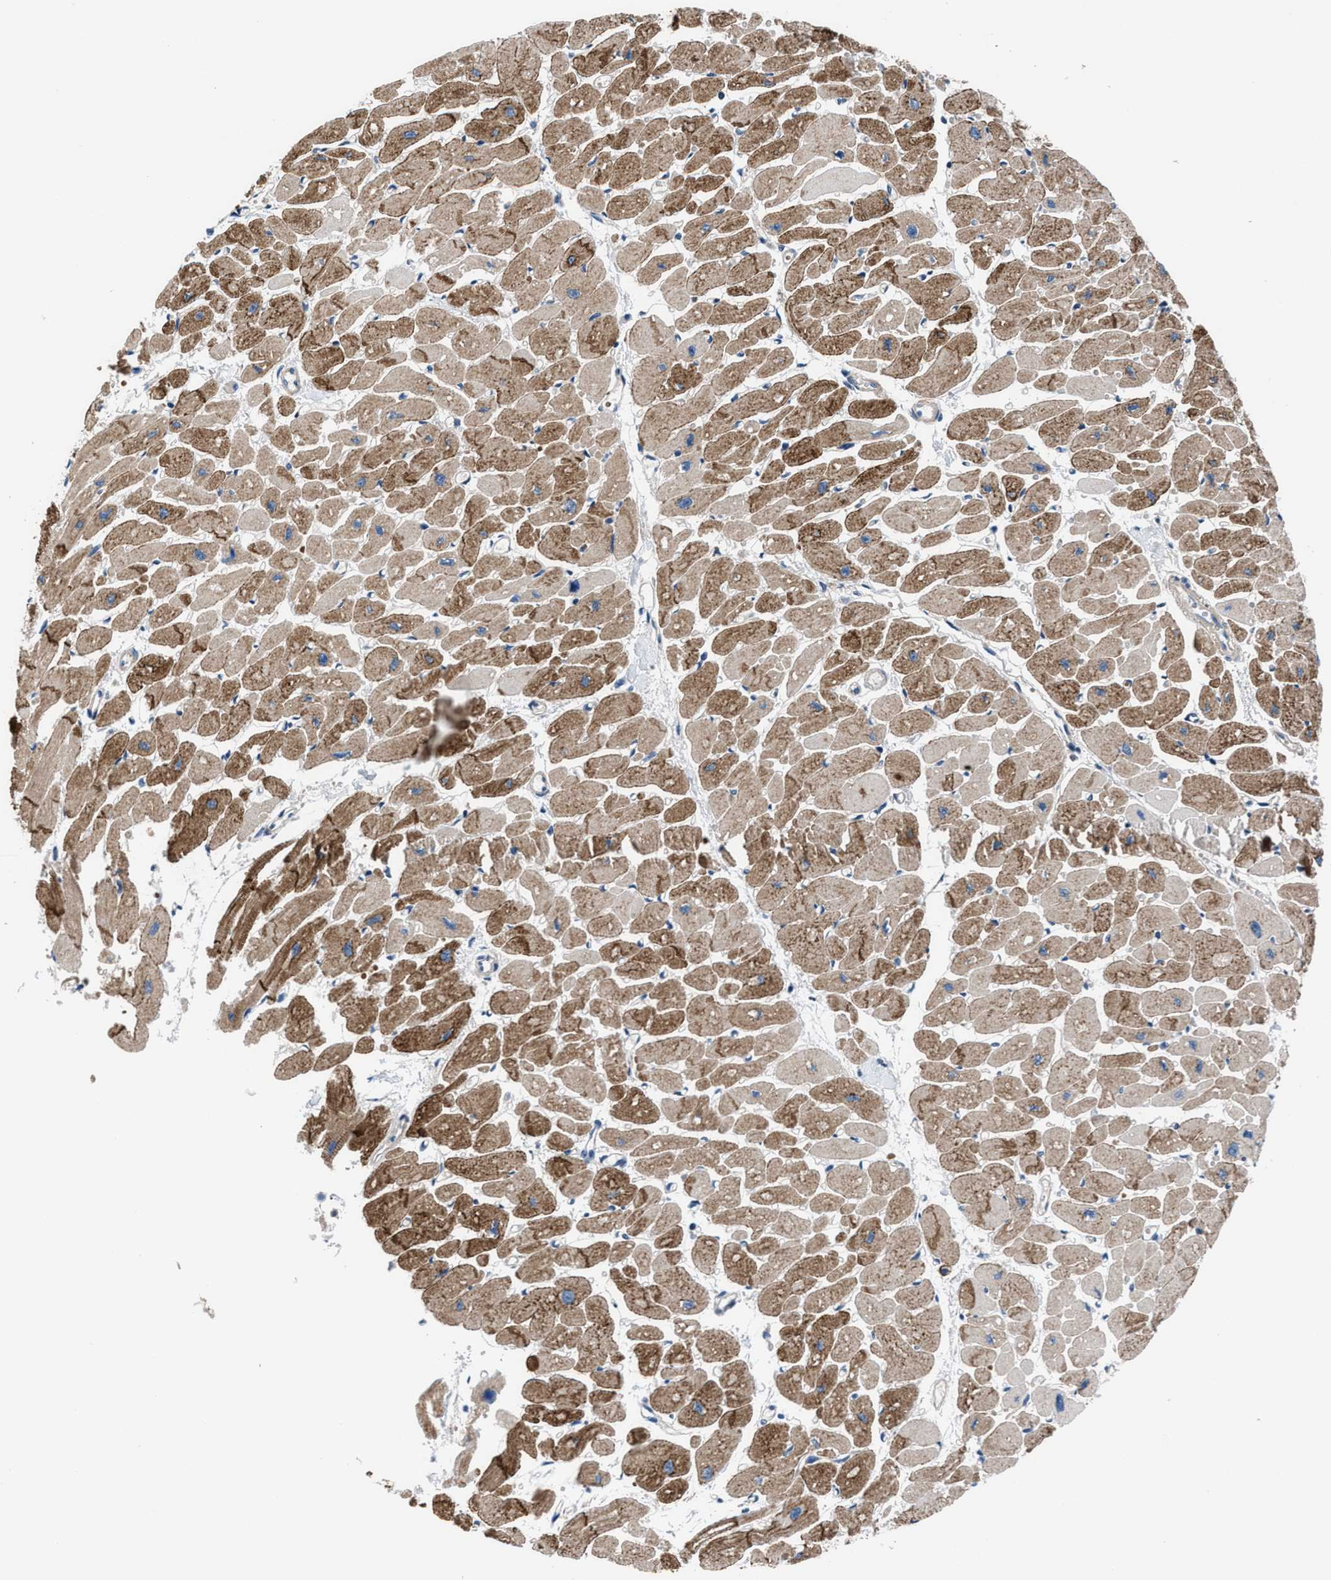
{"staining": {"intensity": "moderate", "quantity": "25%-75%", "location": "cytoplasmic/membranous"}, "tissue": "heart muscle", "cell_type": "Cardiomyocytes", "image_type": "normal", "snomed": [{"axis": "morphology", "description": "Normal tissue, NOS"}, {"axis": "topography", "description": "Heart"}], "caption": "The histopathology image shows staining of benign heart muscle, revealing moderate cytoplasmic/membranous protein positivity (brown color) within cardiomyocytes.", "gene": "PRPSAP2", "patient": {"sex": "female", "age": 54}}